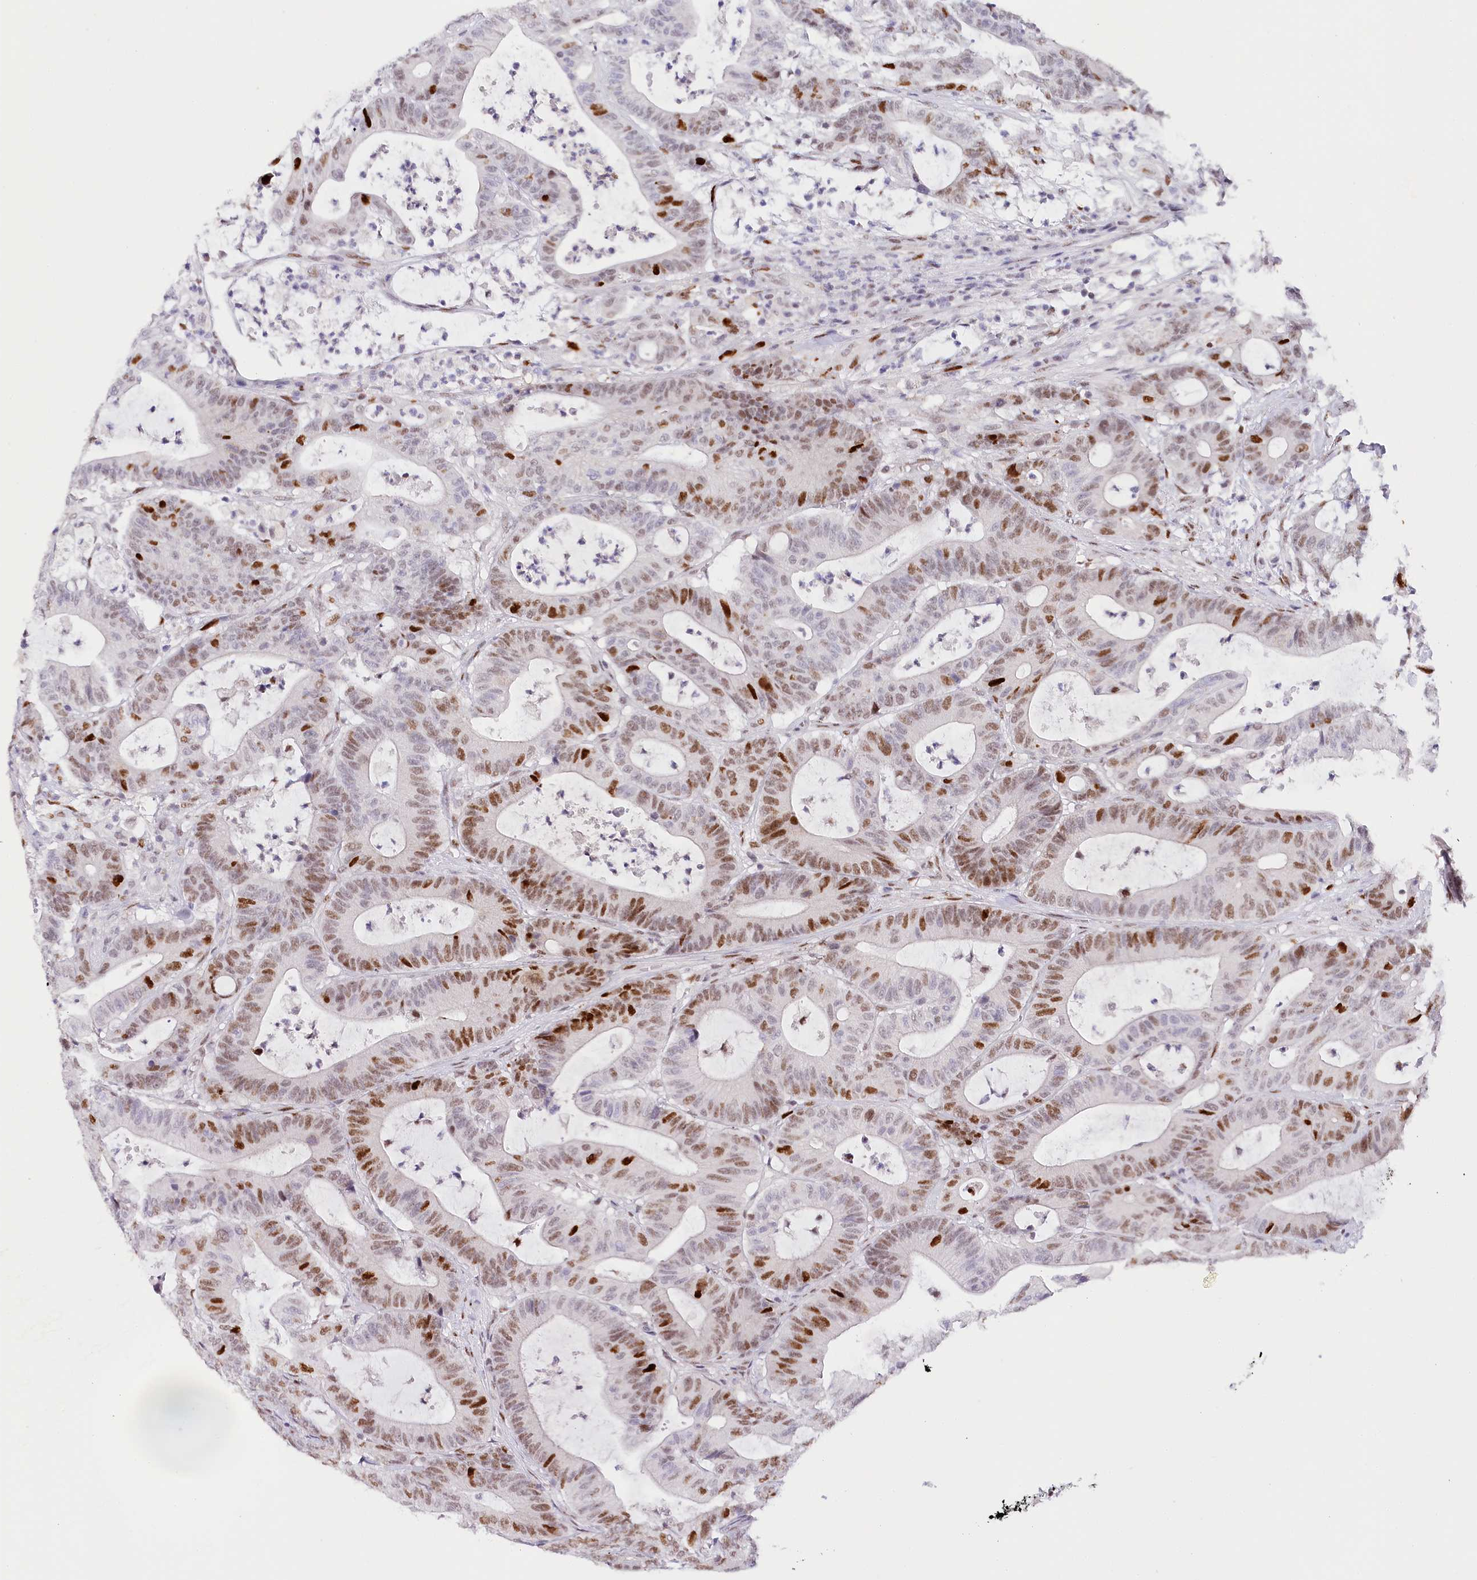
{"staining": {"intensity": "strong", "quantity": "25%-75%", "location": "nuclear"}, "tissue": "colorectal cancer", "cell_type": "Tumor cells", "image_type": "cancer", "snomed": [{"axis": "morphology", "description": "Adenocarcinoma, NOS"}, {"axis": "topography", "description": "Colon"}], "caption": "Human colorectal cancer stained with a protein marker displays strong staining in tumor cells.", "gene": "TP53", "patient": {"sex": "female", "age": 84}}